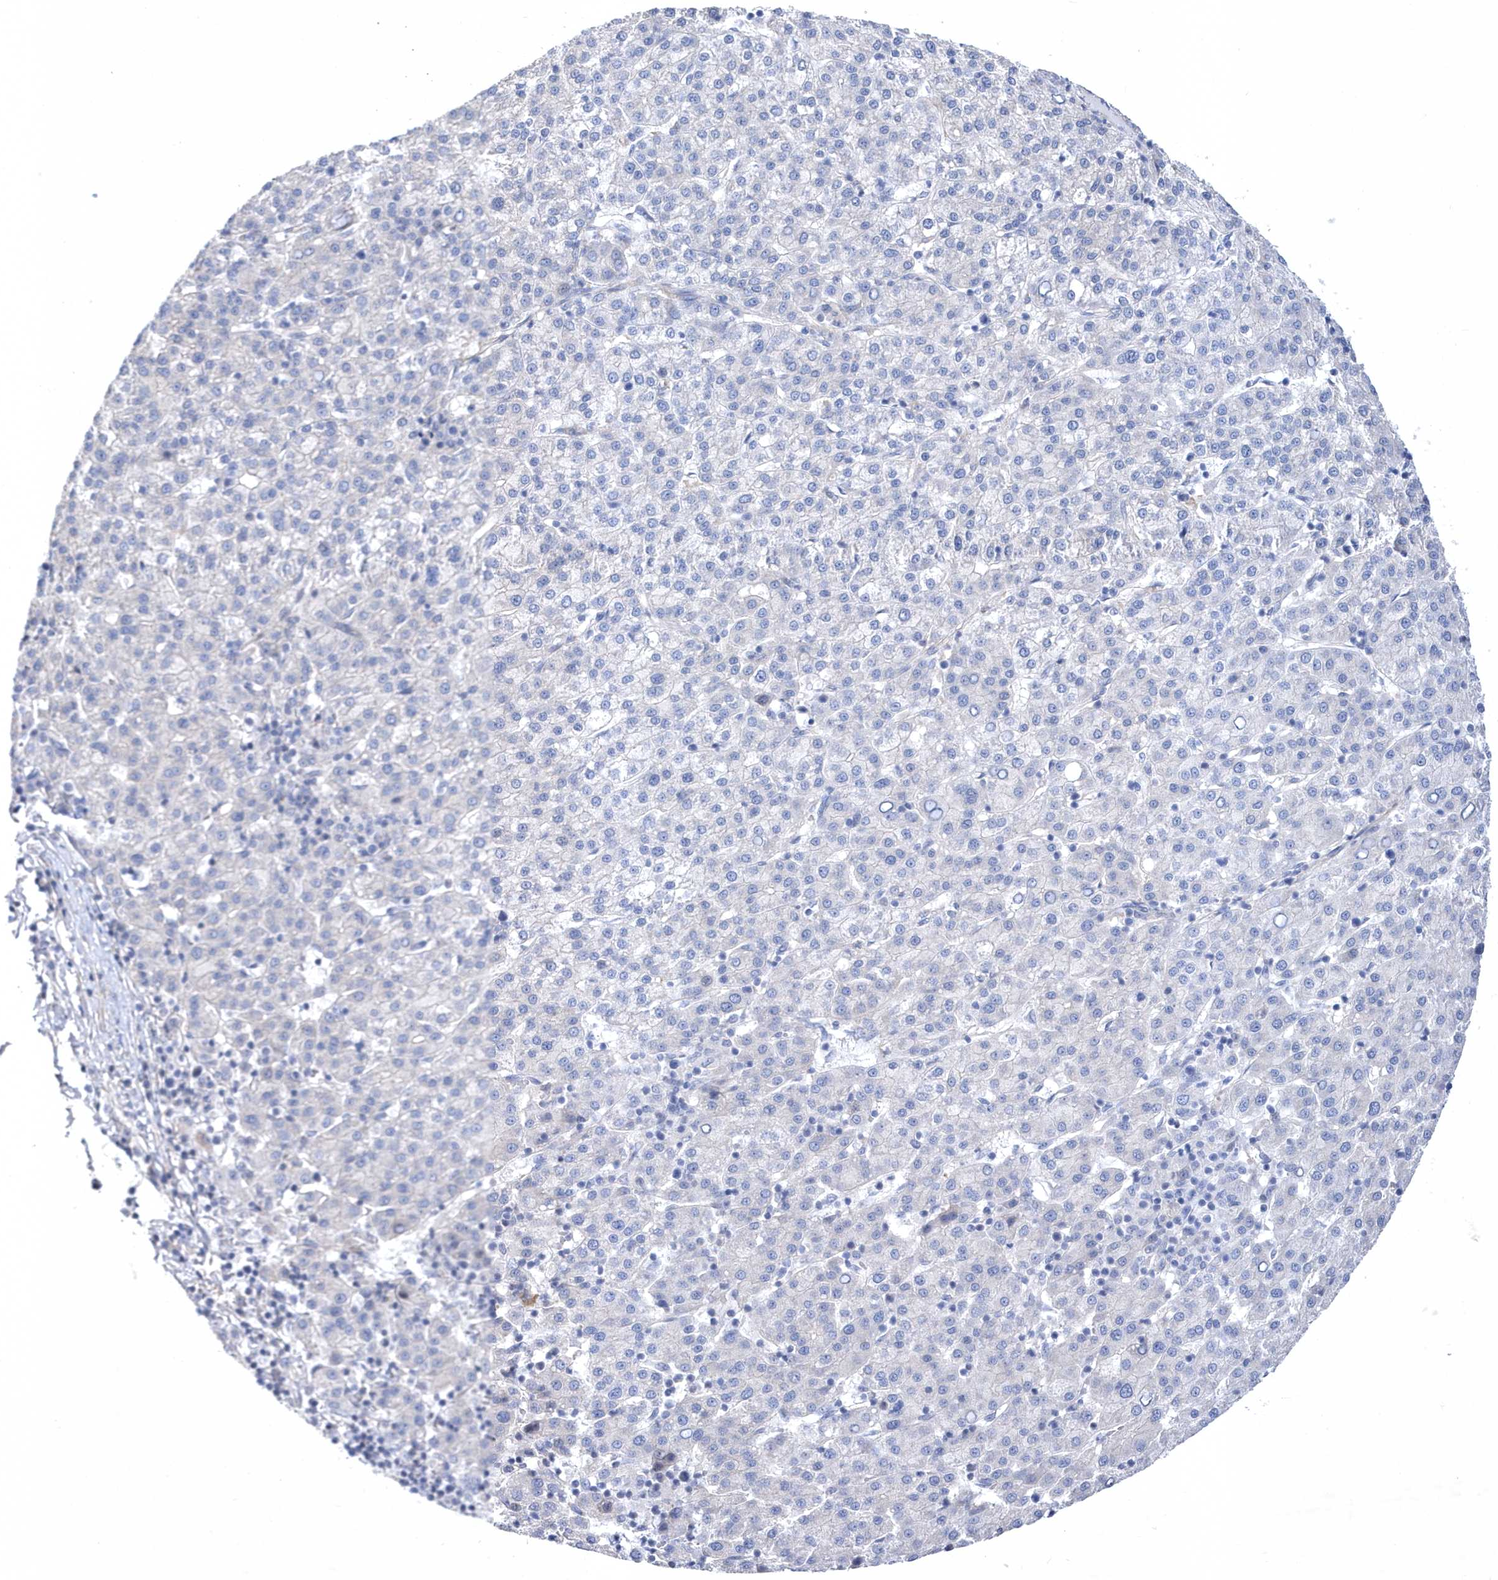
{"staining": {"intensity": "negative", "quantity": "none", "location": "none"}, "tissue": "liver cancer", "cell_type": "Tumor cells", "image_type": "cancer", "snomed": [{"axis": "morphology", "description": "Carcinoma, Hepatocellular, NOS"}, {"axis": "topography", "description": "Liver"}], "caption": "Photomicrograph shows no significant protein staining in tumor cells of liver cancer (hepatocellular carcinoma).", "gene": "LONRF2", "patient": {"sex": "female", "age": 58}}